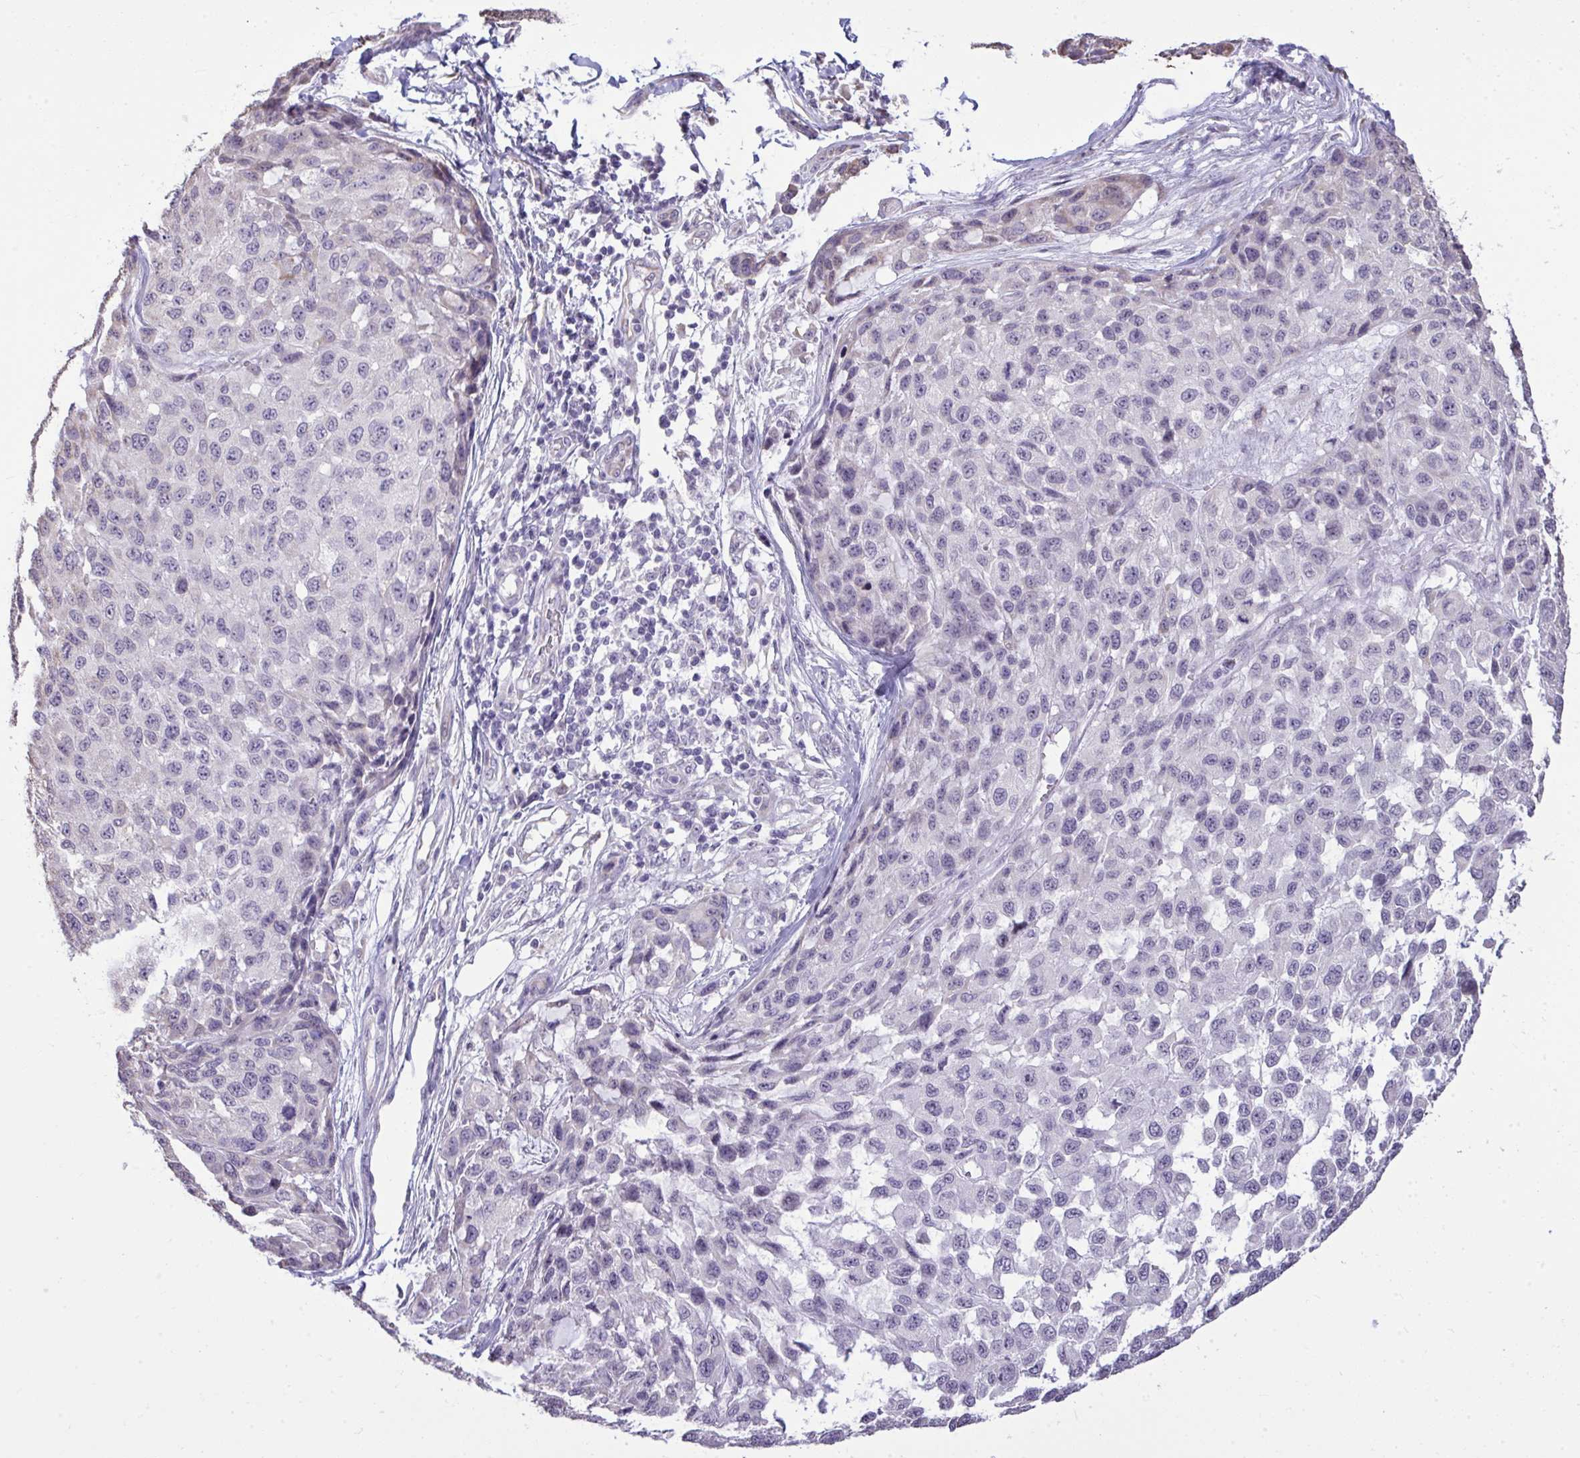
{"staining": {"intensity": "negative", "quantity": "none", "location": "none"}, "tissue": "melanoma", "cell_type": "Tumor cells", "image_type": "cancer", "snomed": [{"axis": "morphology", "description": "Malignant melanoma, NOS"}, {"axis": "topography", "description": "Skin"}], "caption": "There is no significant expression in tumor cells of malignant melanoma. (DAB (3,3'-diaminobenzidine) immunohistochemistry visualized using brightfield microscopy, high magnification).", "gene": "NPPA", "patient": {"sex": "male", "age": 62}}